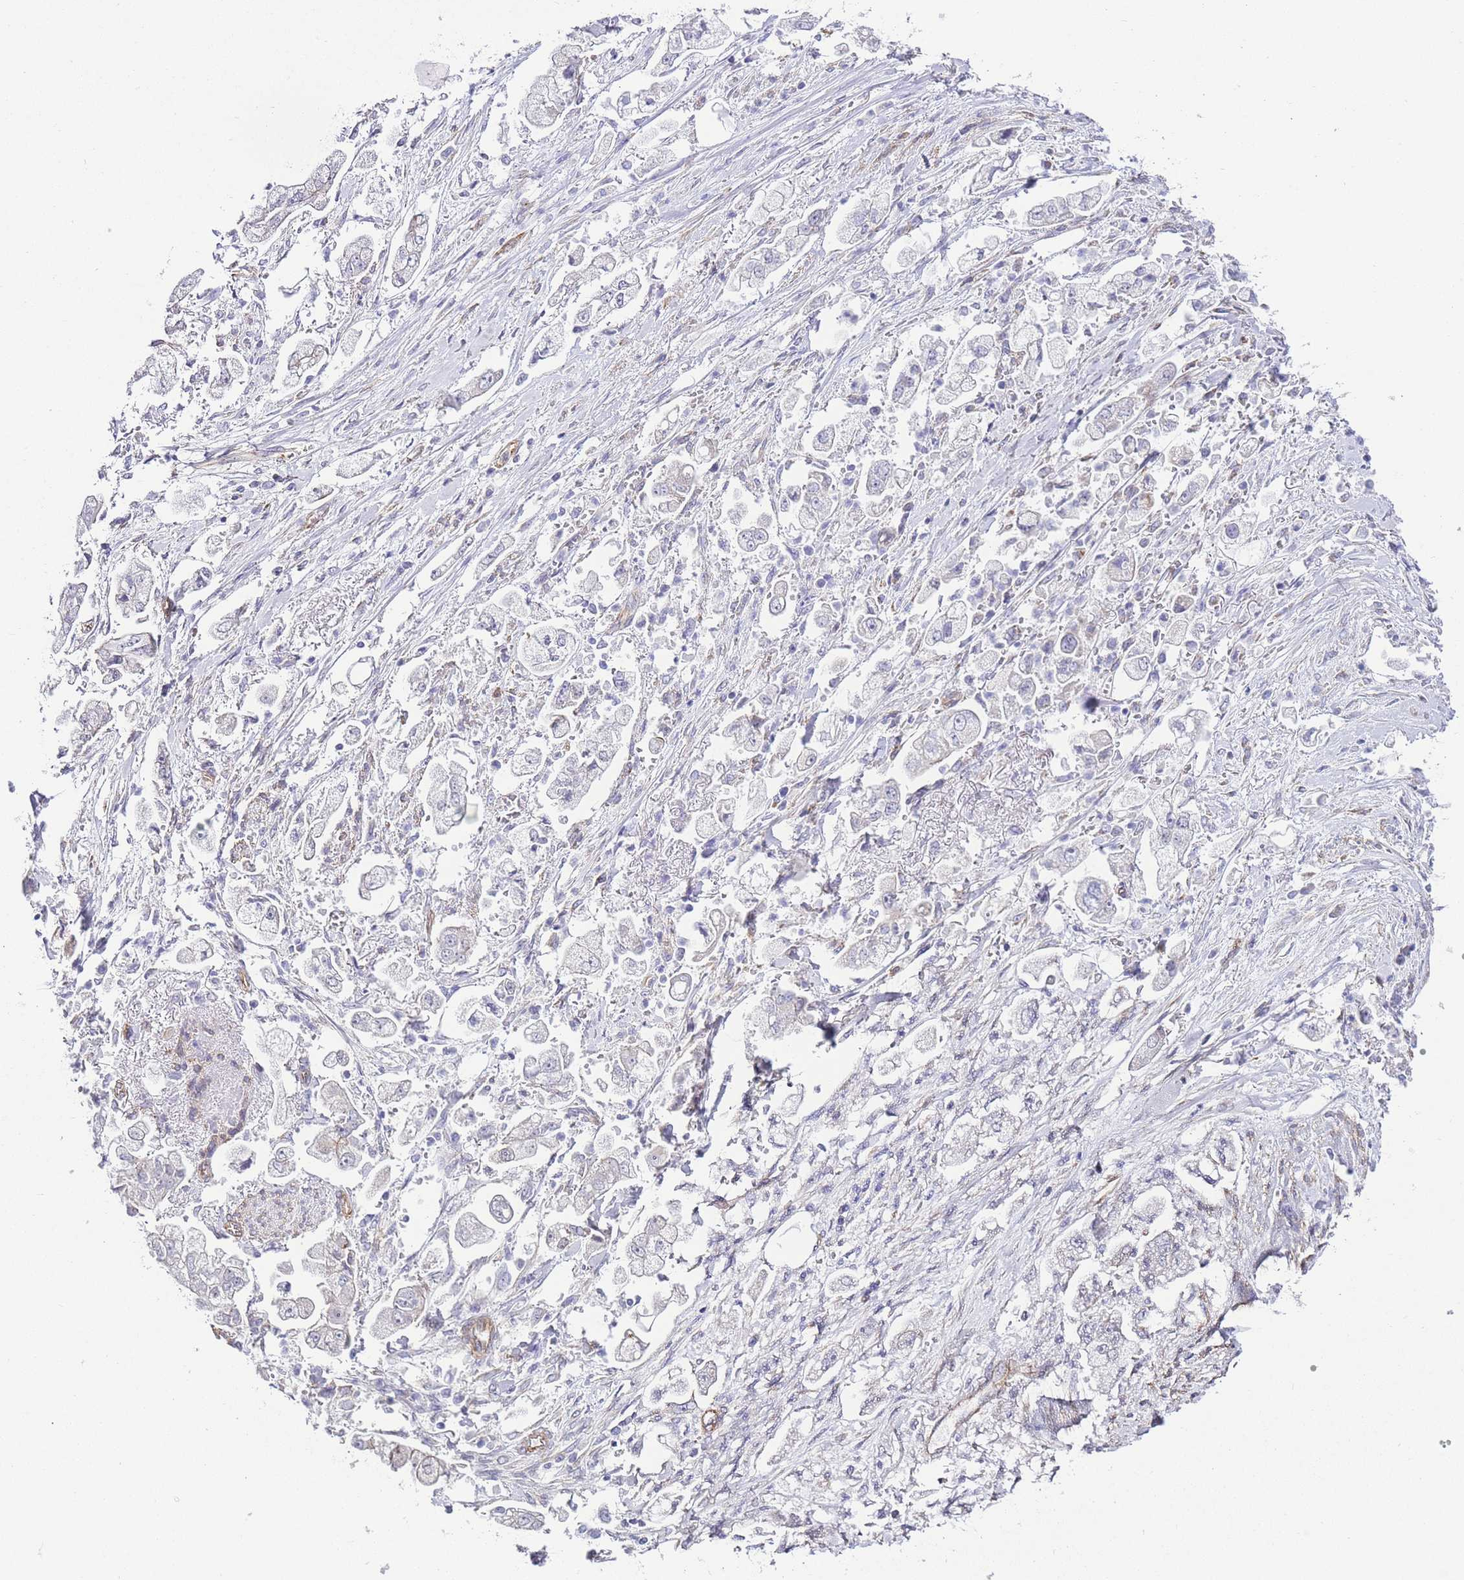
{"staining": {"intensity": "negative", "quantity": "none", "location": "none"}, "tissue": "stomach cancer", "cell_type": "Tumor cells", "image_type": "cancer", "snomed": [{"axis": "morphology", "description": "Adenocarcinoma, NOS"}, {"axis": "topography", "description": "Stomach"}], "caption": "DAB immunohistochemical staining of human stomach adenocarcinoma displays no significant expression in tumor cells.", "gene": "PDCD7", "patient": {"sex": "male", "age": 62}}